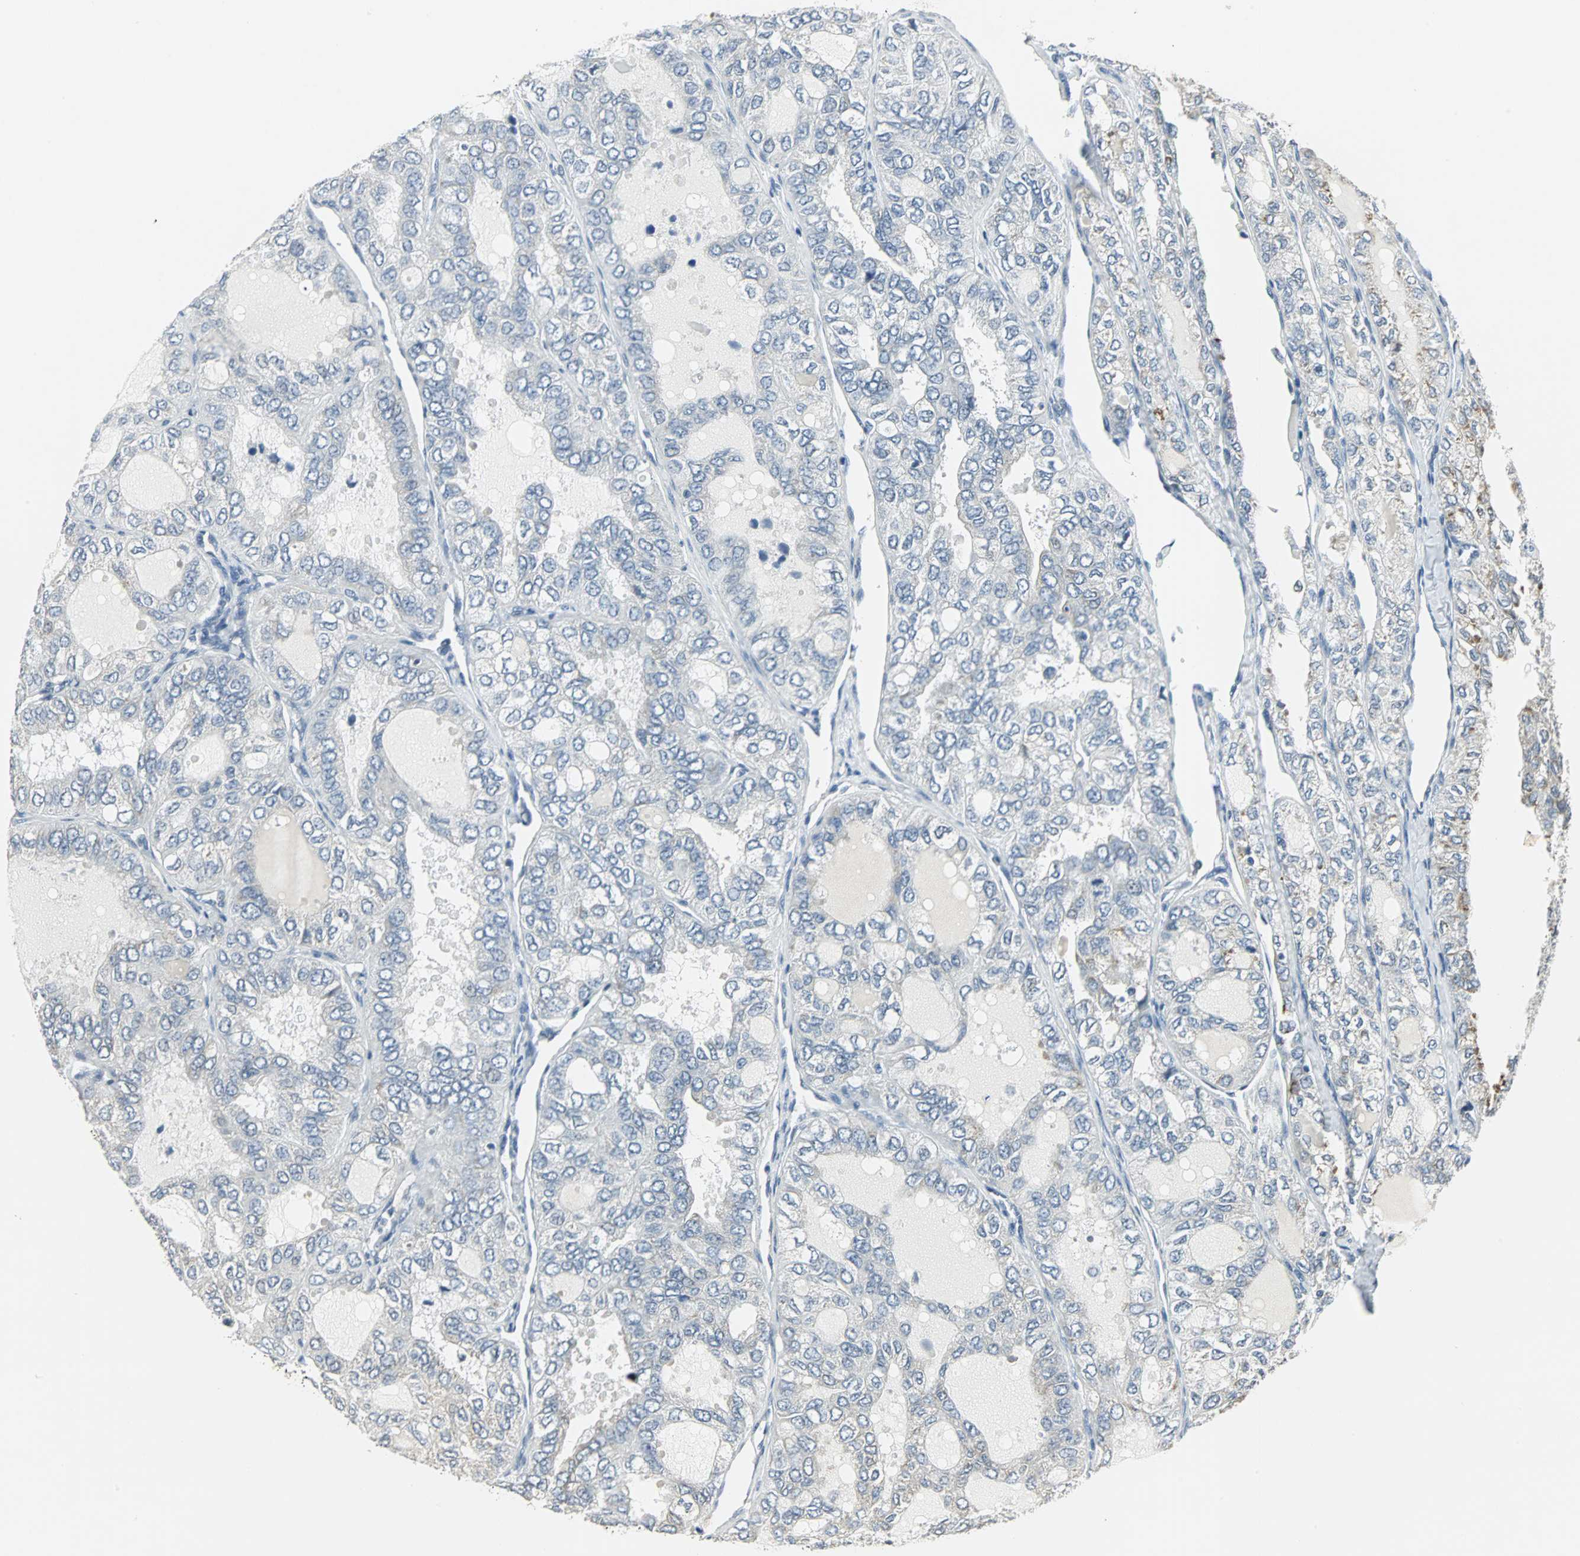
{"staining": {"intensity": "negative", "quantity": "none", "location": "none"}, "tissue": "thyroid cancer", "cell_type": "Tumor cells", "image_type": "cancer", "snomed": [{"axis": "morphology", "description": "Follicular adenoma carcinoma, NOS"}, {"axis": "topography", "description": "Thyroid gland"}], "caption": "Tumor cells are negative for brown protein staining in thyroid cancer (follicular adenoma carcinoma). Nuclei are stained in blue.", "gene": "CCT5", "patient": {"sex": "male", "age": 75}}